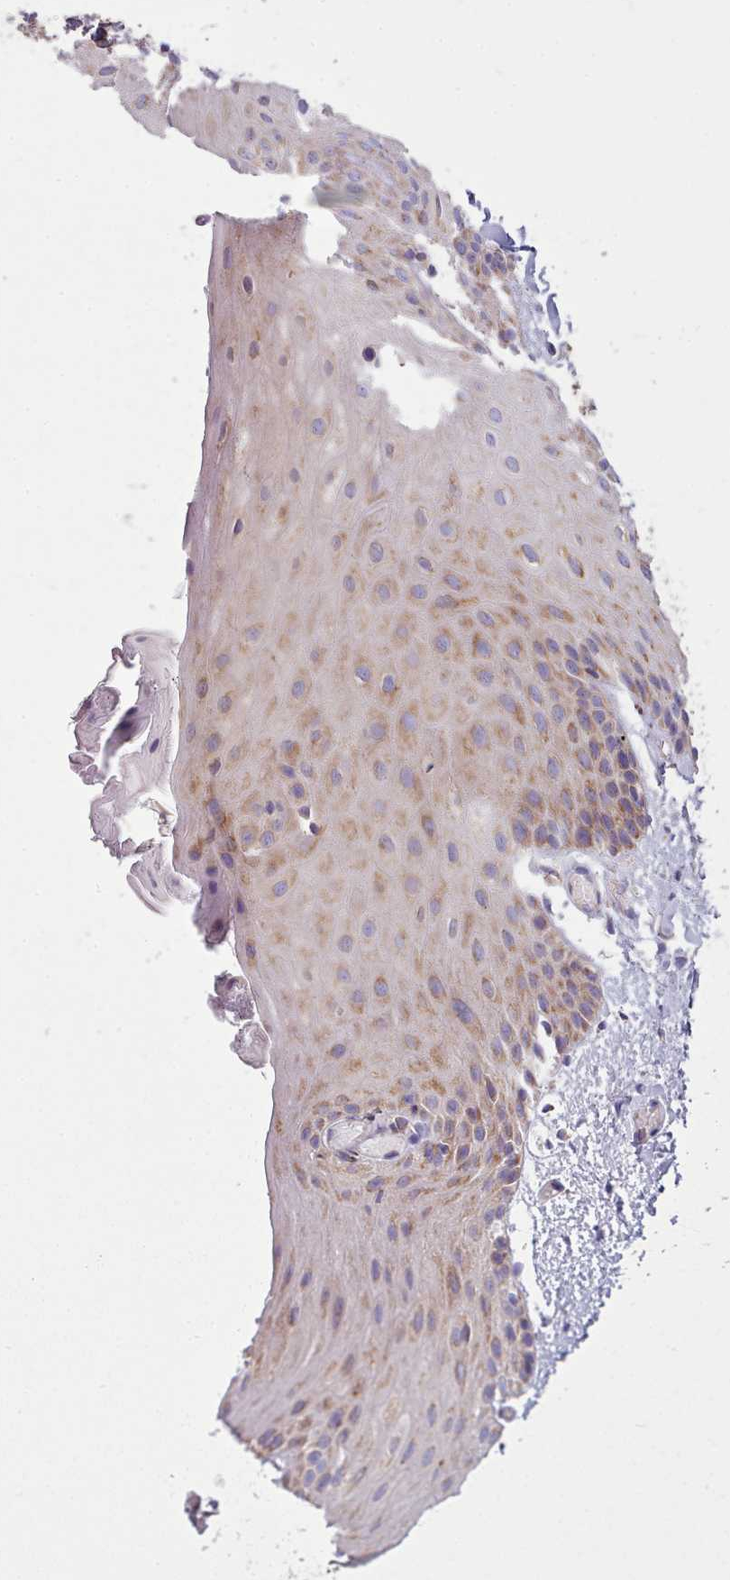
{"staining": {"intensity": "moderate", "quantity": ">75%", "location": "cytoplasmic/membranous"}, "tissue": "oral mucosa", "cell_type": "Squamous epithelial cells", "image_type": "normal", "snomed": [{"axis": "morphology", "description": "Normal tissue, NOS"}, {"axis": "topography", "description": "Oral tissue"}], "caption": "Protein expression by immunohistochemistry reveals moderate cytoplasmic/membranous expression in about >75% of squamous epithelial cells in benign oral mucosa.", "gene": "SRP54", "patient": {"sex": "female", "age": 67}}